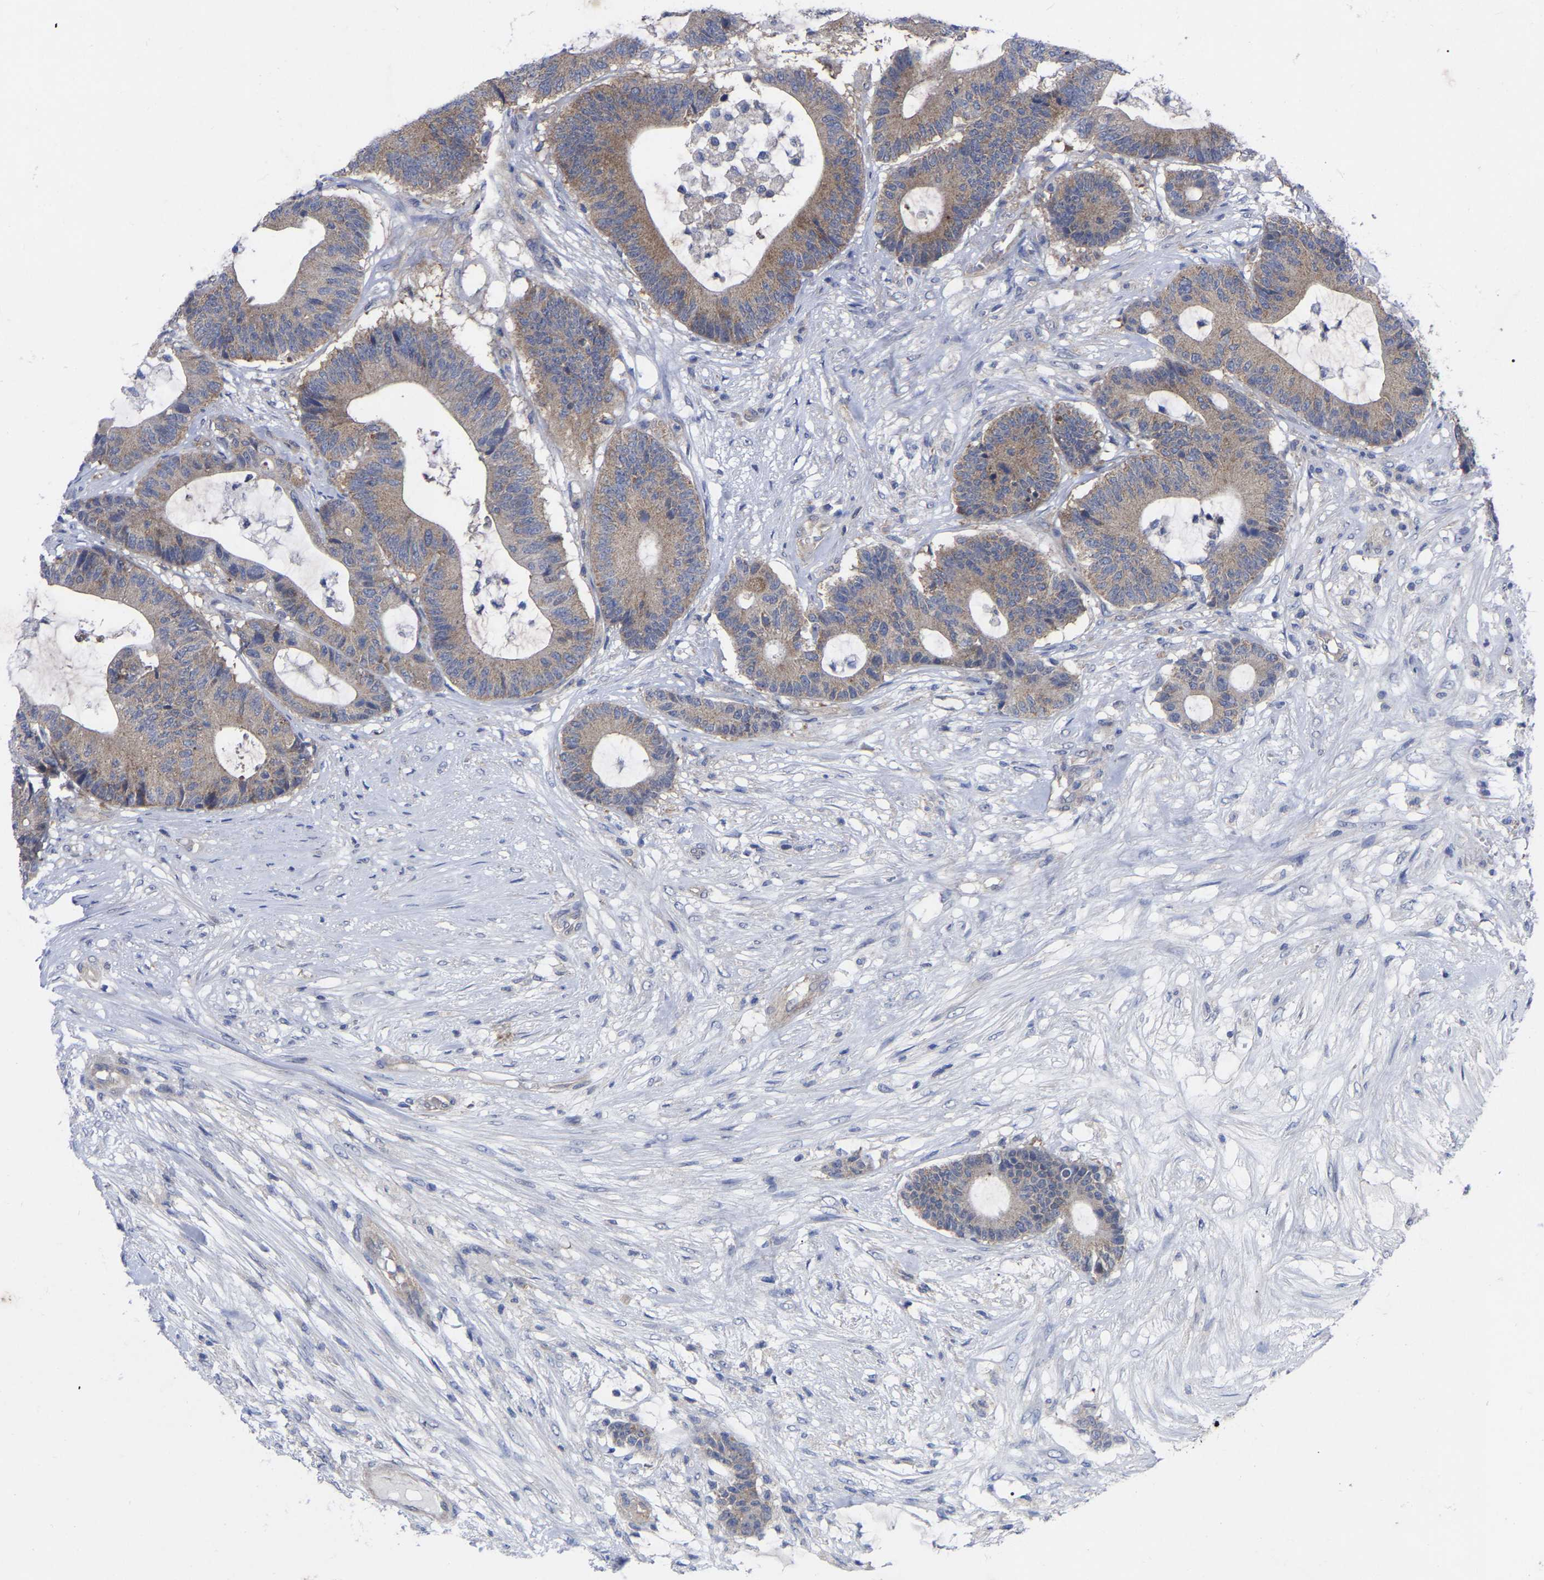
{"staining": {"intensity": "weak", "quantity": "25%-75%", "location": "cytoplasmic/membranous"}, "tissue": "colorectal cancer", "cell_type": "Tumor cells", "image_type": "cancer", "snomed": [{"axis": "morphology", "description": "Adenocarcinoma, NOS"}, {"axis": "topography", "description": "Colon"}], "caption": "Weak cytoplasmic/membranous staining for a protein is appreciated in approximately 25%-75% of tumor cells of colorectal cancer using immunohistochemistry.", "gene": "TCP1", "patient": {"sex": "female", "age": 84}}